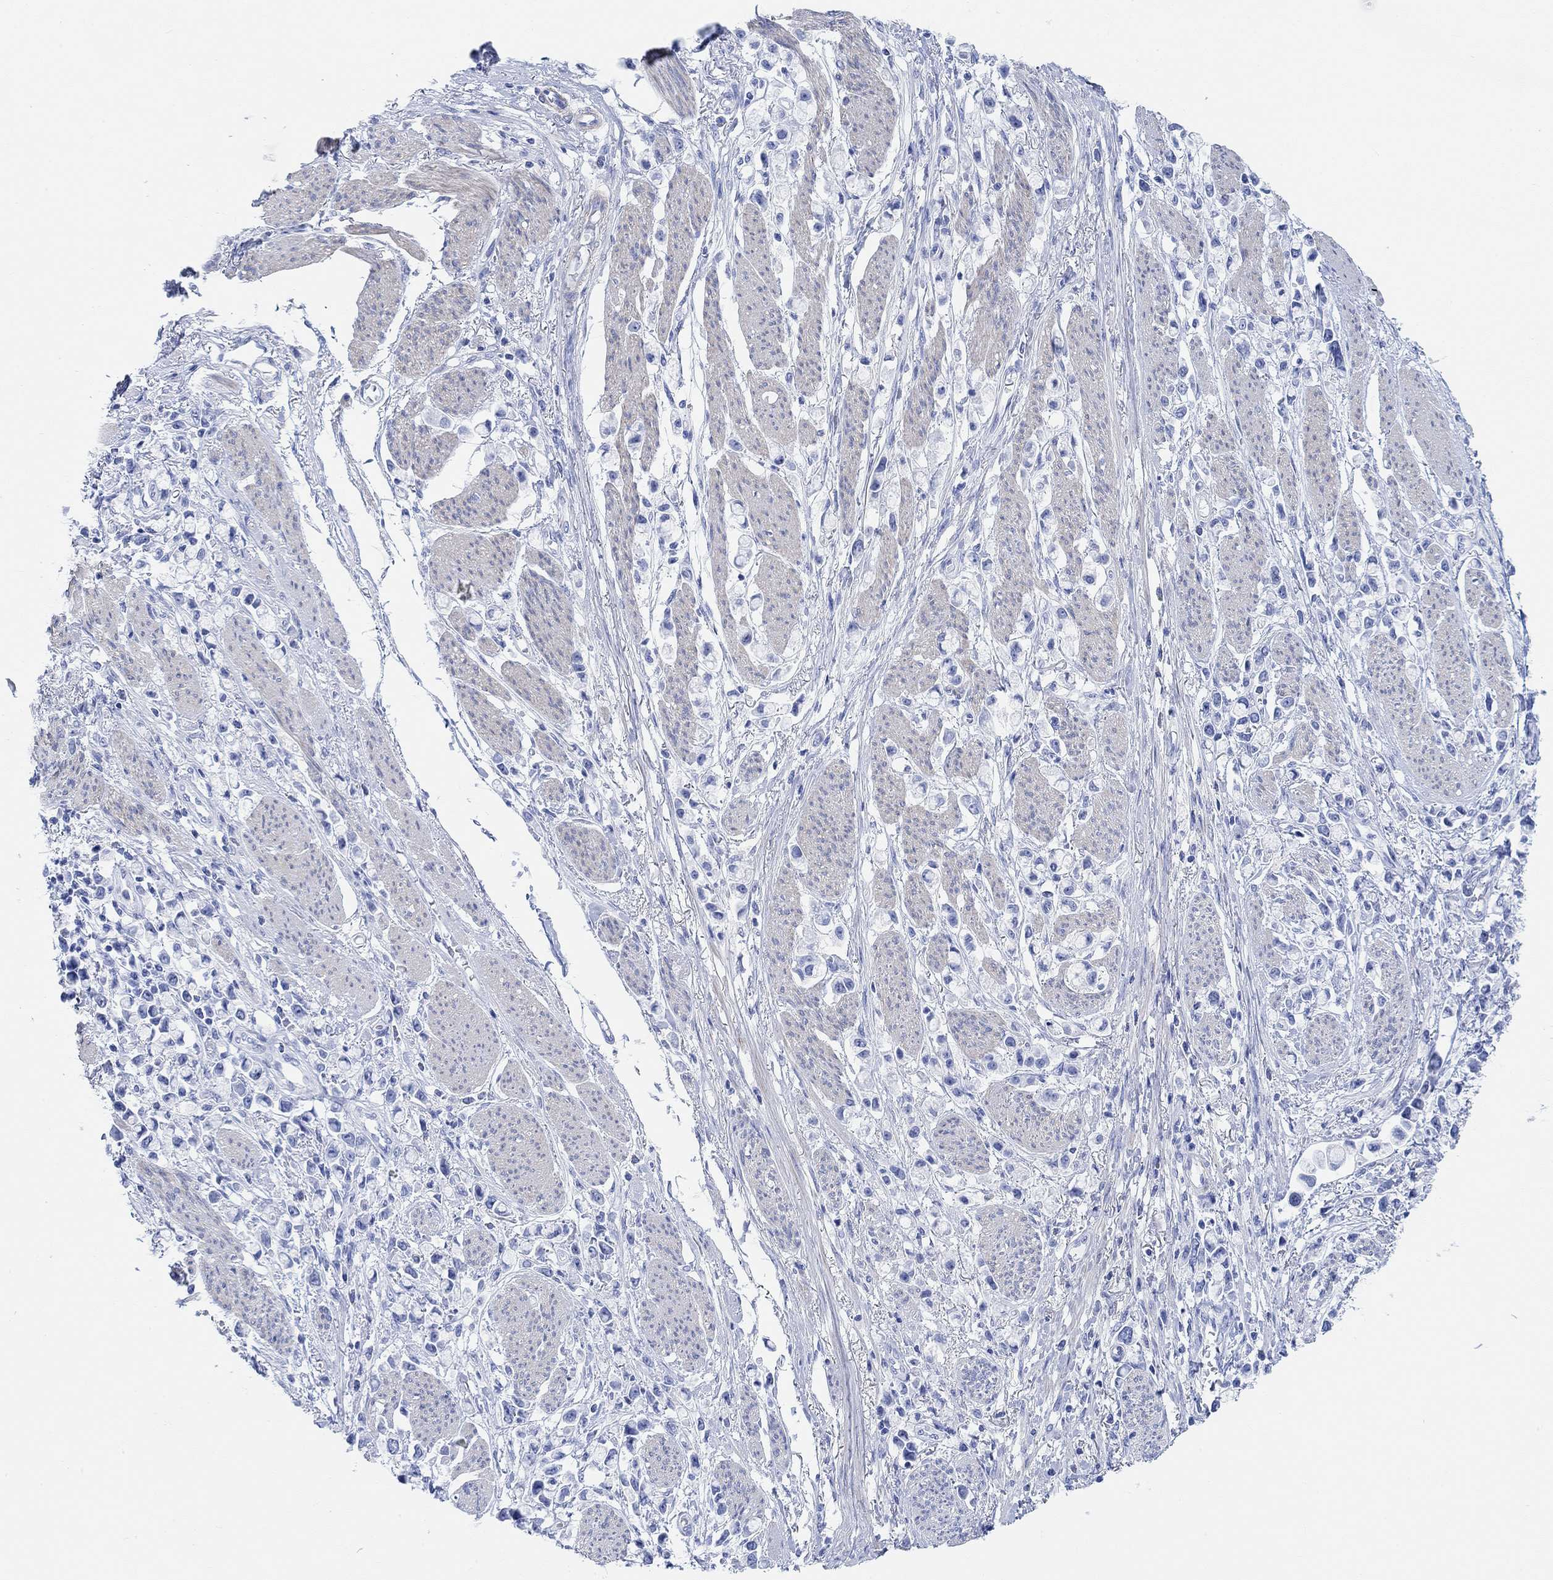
{"staining": {"intensity": "negative", "quantity": "none", "location": "none"}, "tissue": "stomach cancer", "cell_type": "Tumor cells", "image_type": "cancer", "snomed": [{"axis": "morphology", "description": "Adenocarcinoma, NOS"}, {"axis": "topography", "description": "Stomach"}], "caption": "A histopathology image of human stomach adenocarcinoma is negative for staining in tumor cells. Nuclei are stained in blue.", "gene": "ANKRD33", "patient": {"sex": "female", "age": 81}}